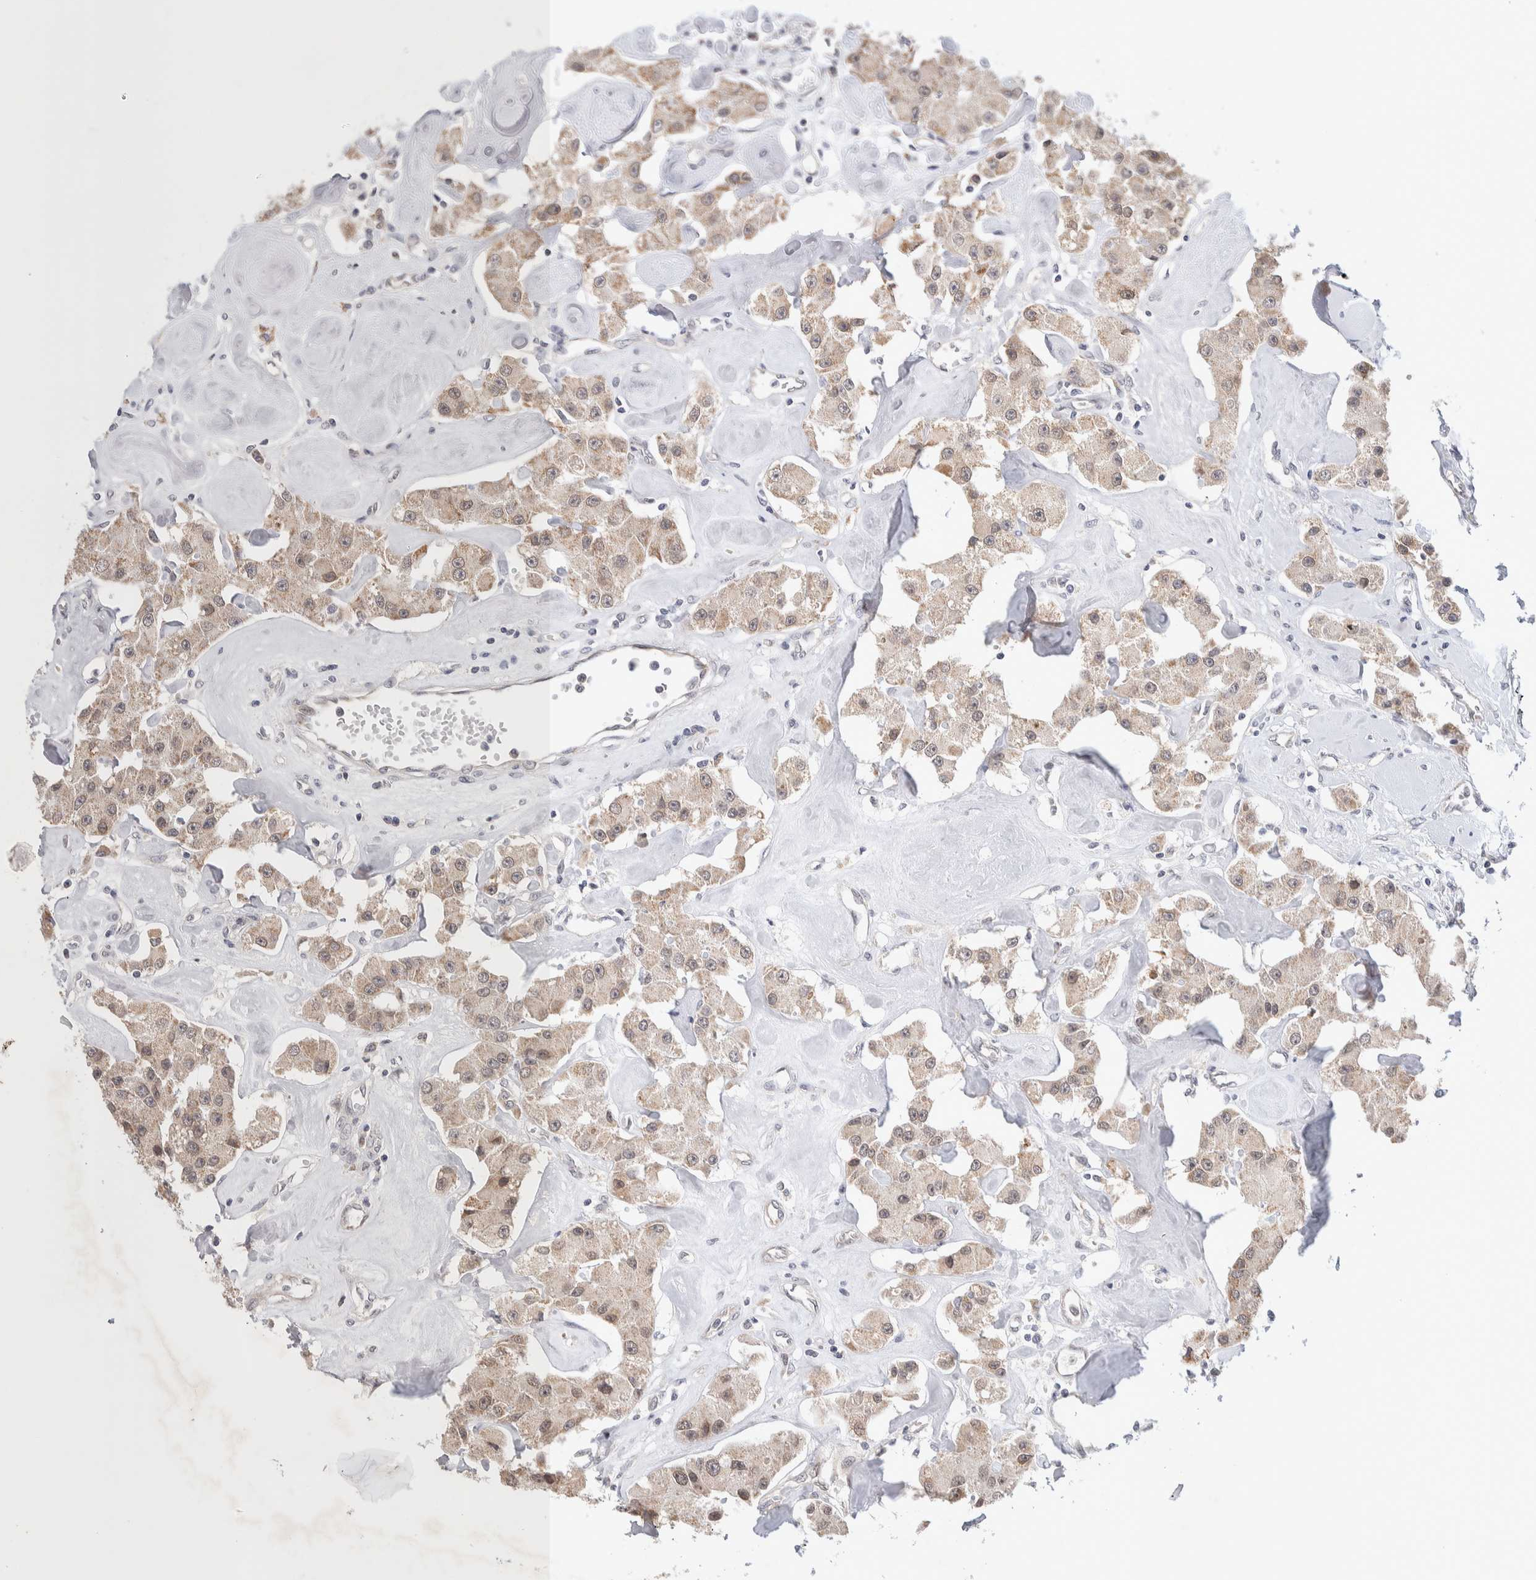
{"staining": {"intensity": "moderate", "quantity": ">75%", "location": "cytoplasmic/membranous"}, "tissue": "carcinoid", "cell_type": "Tumor cells", "image_type": "cancer", "snomed": [{"axis": "morphology", "description": "Carcinoid, malignant, NOS"}, {"axis": "topography", "description": "Pancreas"}], "caption": "Protein expression analysis of carcinoid shows moderate cytoplasmic/membranous expression in approximately >75% of tumor cells. (DAB (3,3'-diaminobenzidine) IHC with brightfield microscopy, high magnification).", "gene": "CRAT", "patient": {"sex": "male", "age": 41}}